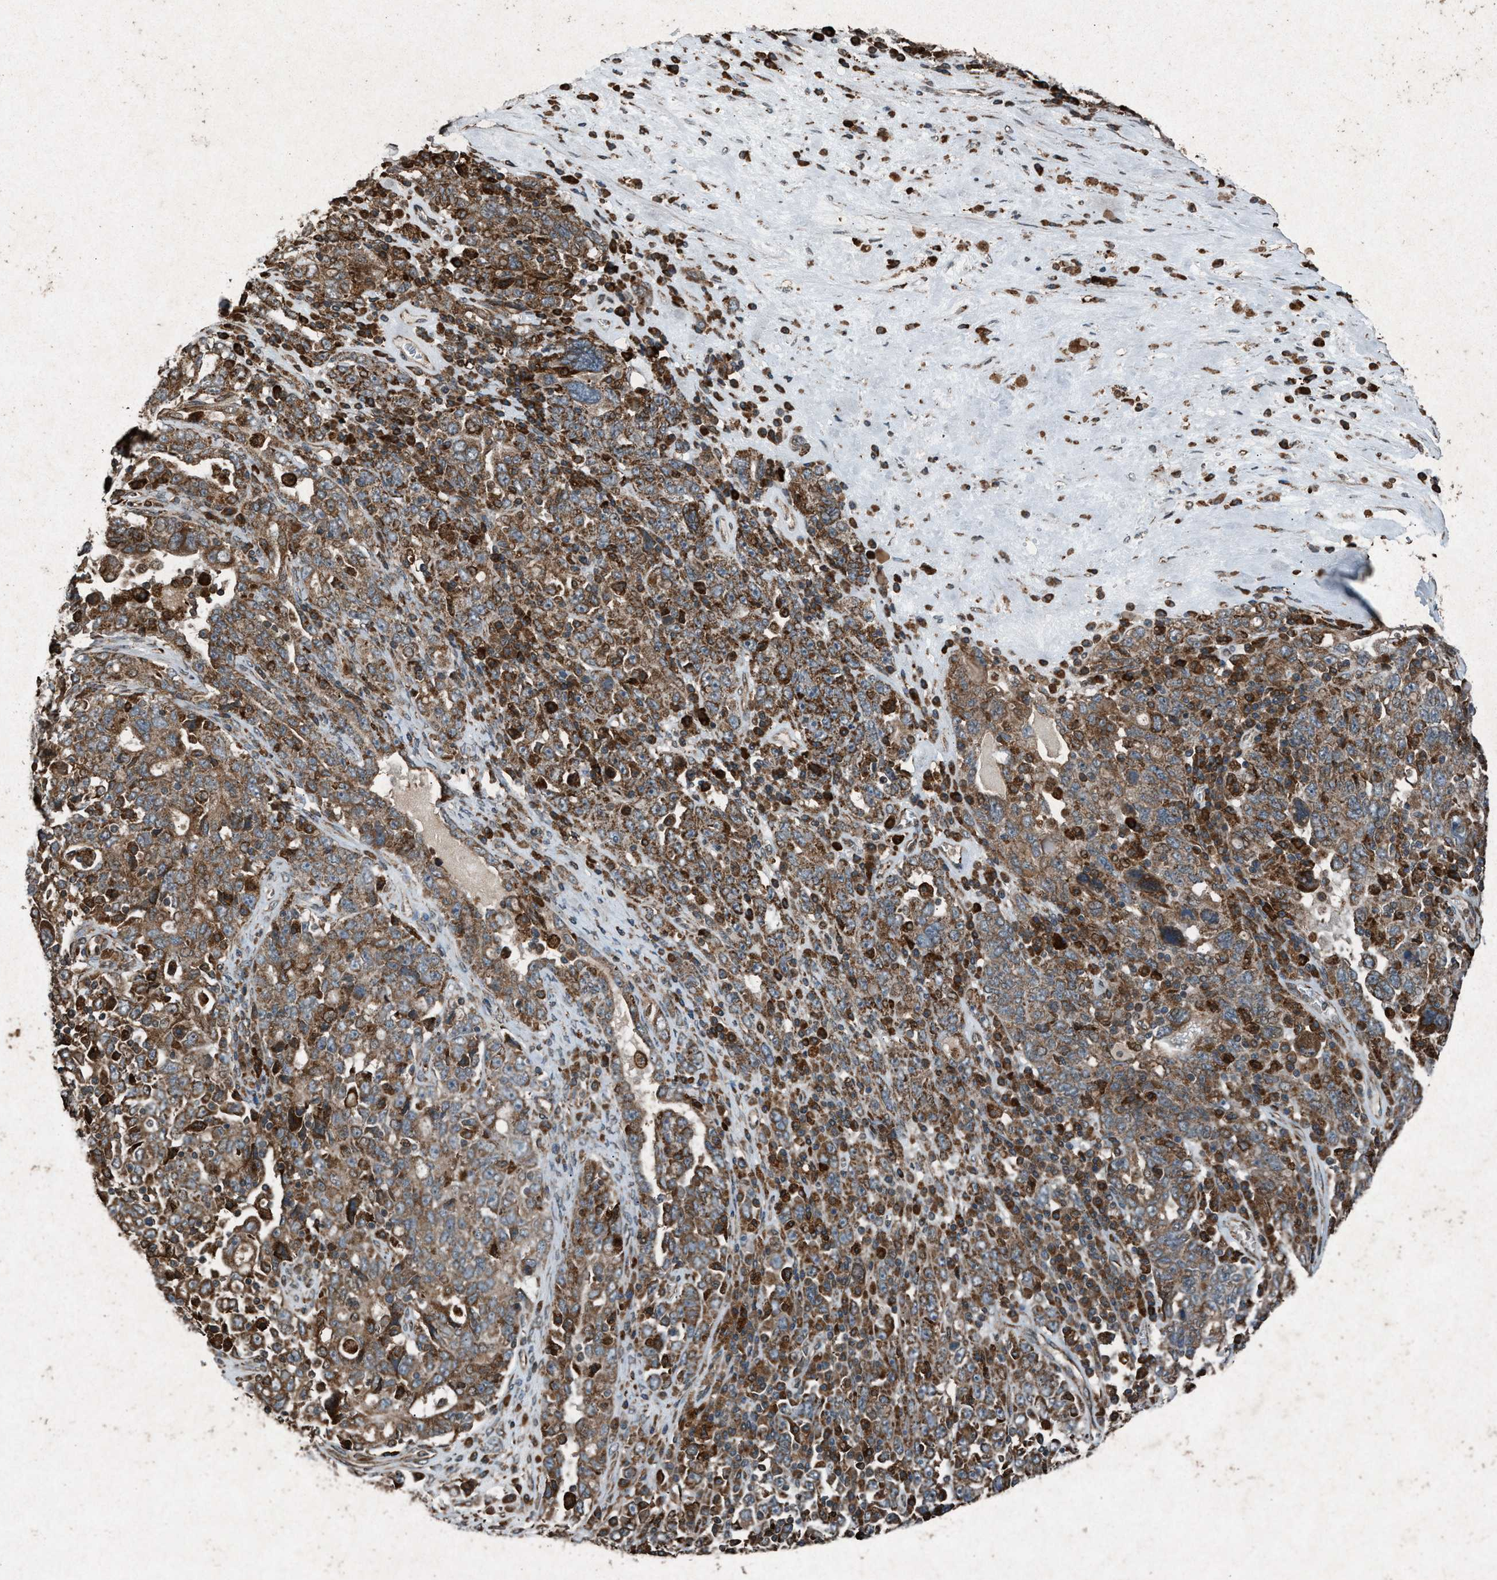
{"staining": {"intensity": "moderate", "quantity": ">75%", "location": "cytoplasmic/membranous"}, "tissue": "ovarian cancer", "cell_type": "Tumor cells", "image_type": "cancer", "snomed": [{"axis": "morphology", "description": "Carcinoma, endometroid"}, {"axis": "topography", "description": "Ovary"}], "caption": "This micrograph reveals ovarian cancer stained with IHC to label a protein in brown. The cytoplasmic/membranous of tumor cells show moderate positivity for the protein. Nuclei are counter-stained blue.", "gene": "CALR", "patient": {"sex": "female", "age": 62}}